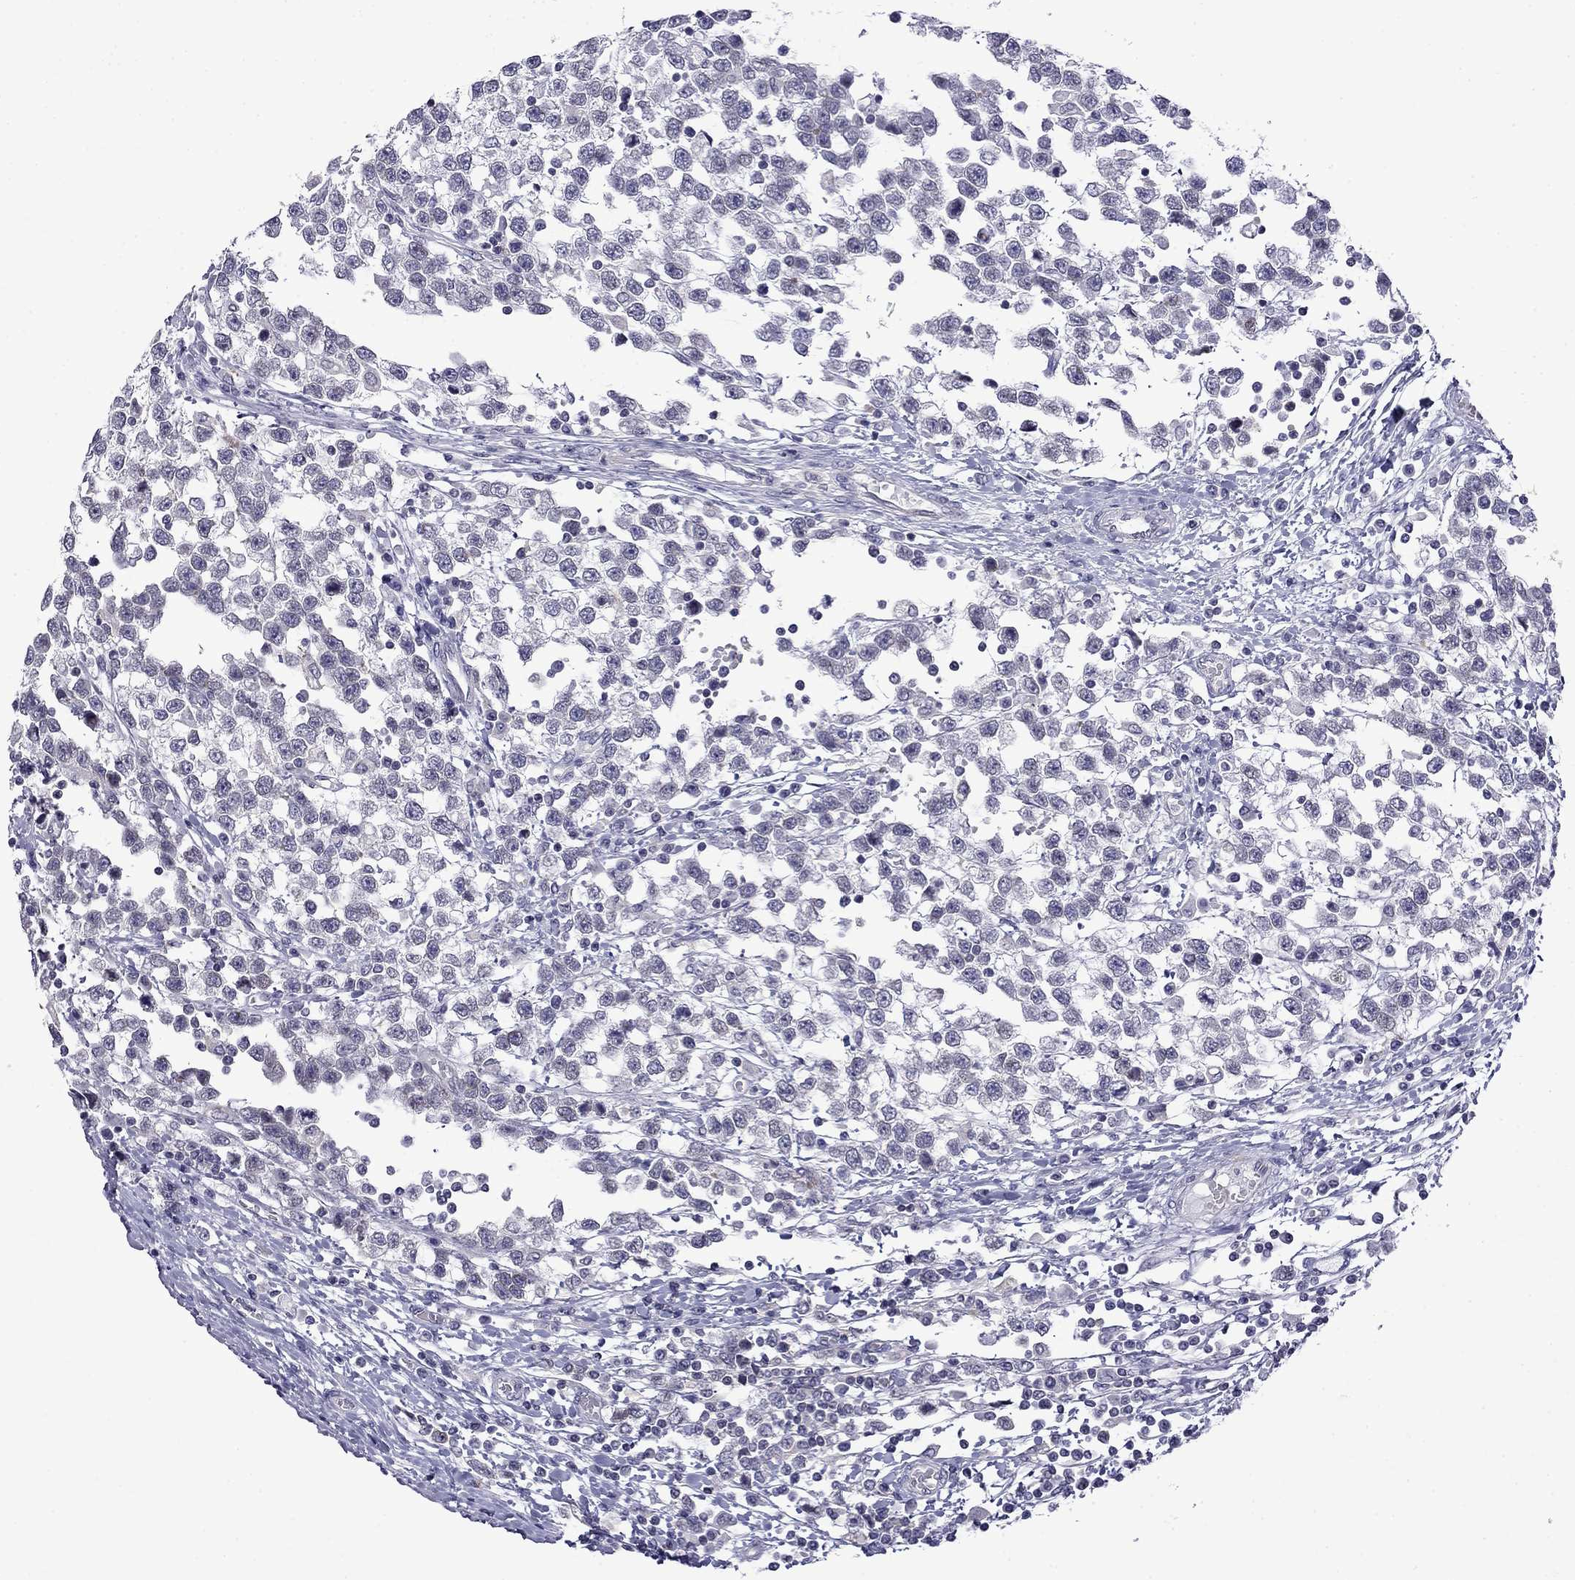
{"staining": {"intensity": "negative", "quantity": "none", "location": "none"}, "tissue": "testis cancer", "cell_type": "Tumor cells", "image_type": "cancer", "snomed": [{"axis": "morphology", "description": "Seminoma, NOS"}, {"axis": "topography", "description": "Testis"}], "caption": "The micrograph displays no significant expression in tumor cells of testis seminoma. (DAB immunohistochemistry (IHC), high magnification).", "gene": "PRR18", "patient": {"sex": "male", "age": 34}}